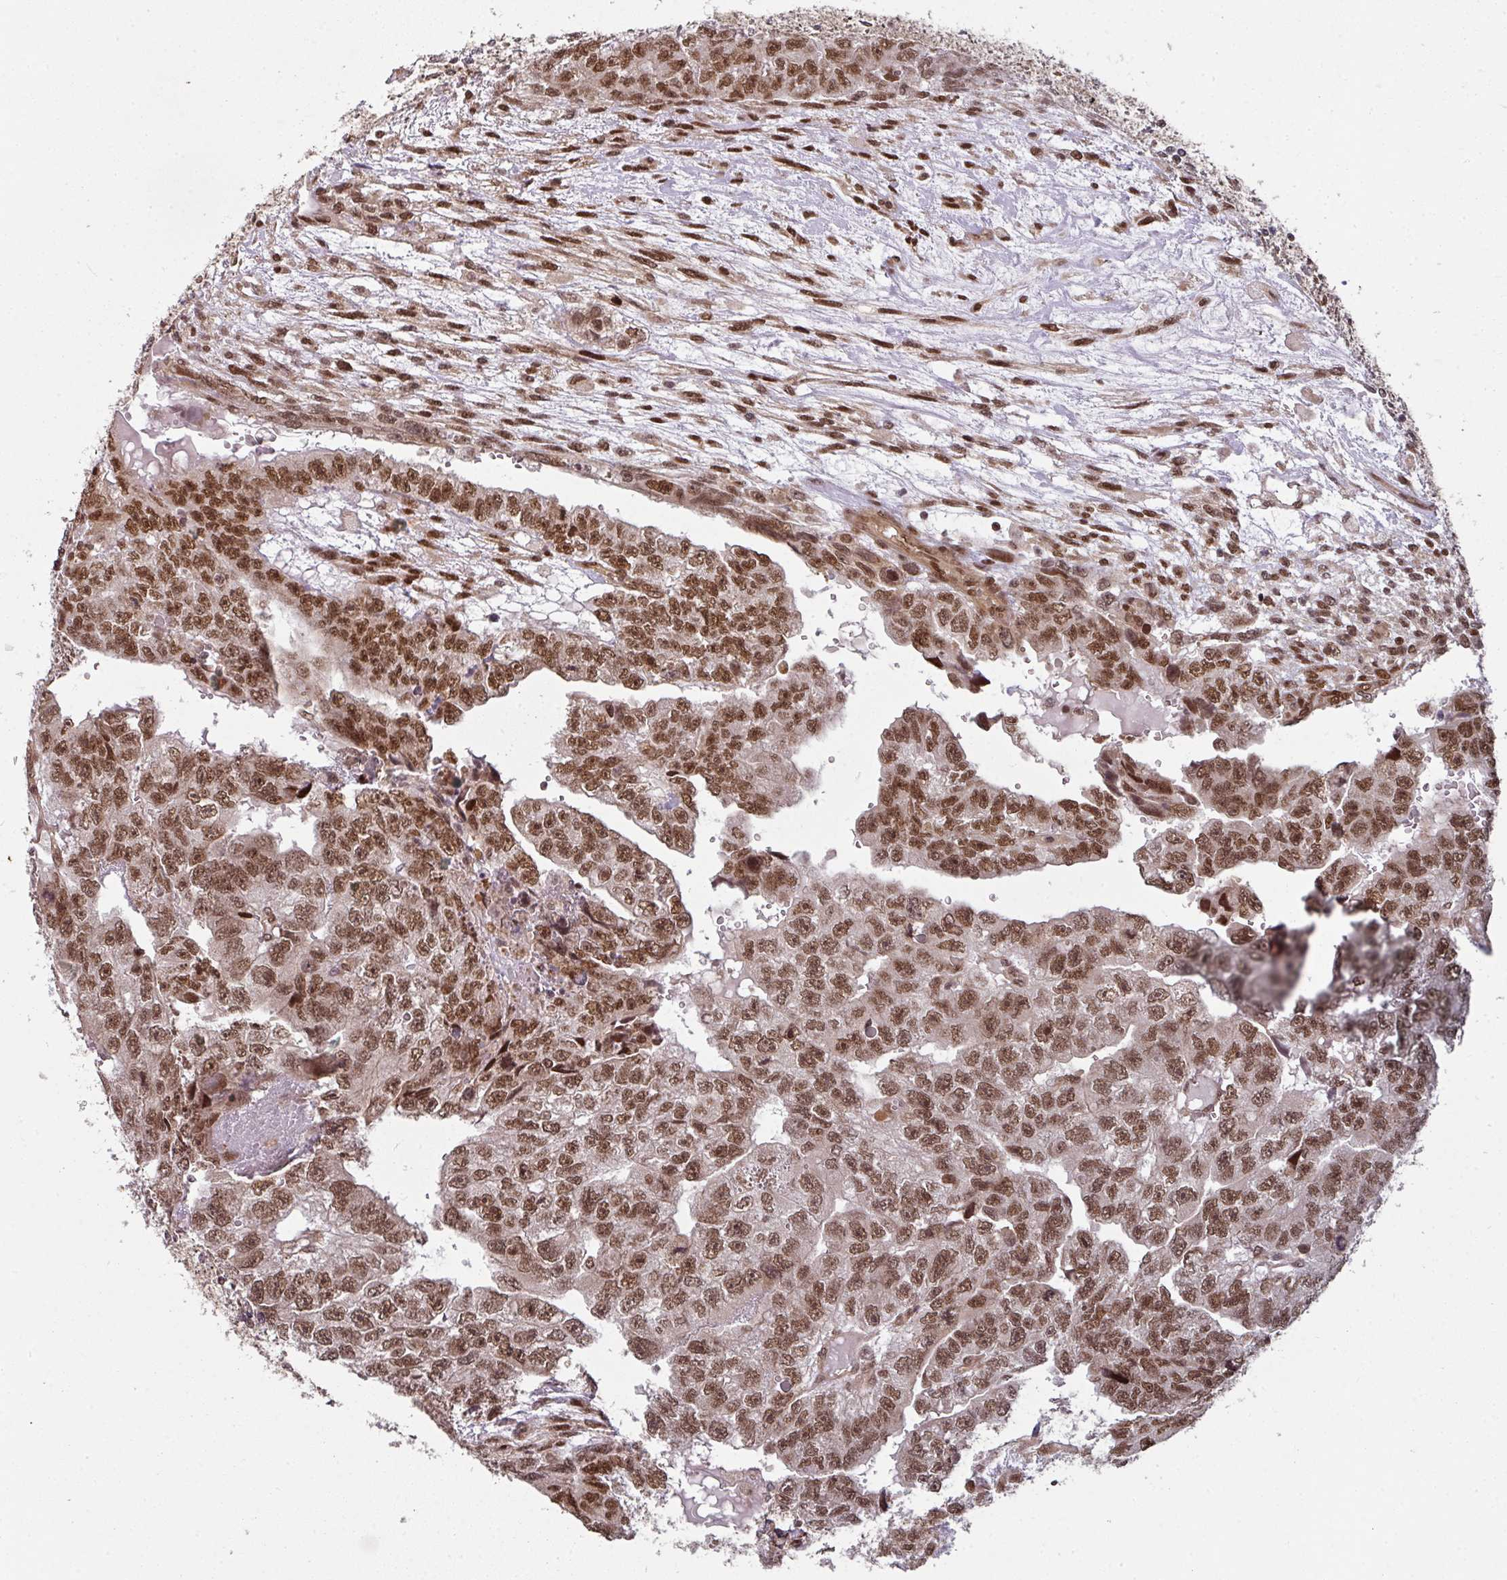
{"staining": {"intensity": "moderate", "quantity": ">75%", "location": "nuclear"}, "tissue": "testis cancer", "cell_type": "Tumor cells", "image_type": "cancer", "snomed": [{"axis": "morphology", "description": "Carcinoma, Embryonal, NOS"}, {"axis": "topography", "description": "Testis"}], "caption": "This histopathology image exhibits IHC staining of embryonal carcinoma (testis), with medium moderate nuclear expression in about >75% of tumor cells.", "gene": "SIK3", "patient": {"sex": "male", "age": 20}}